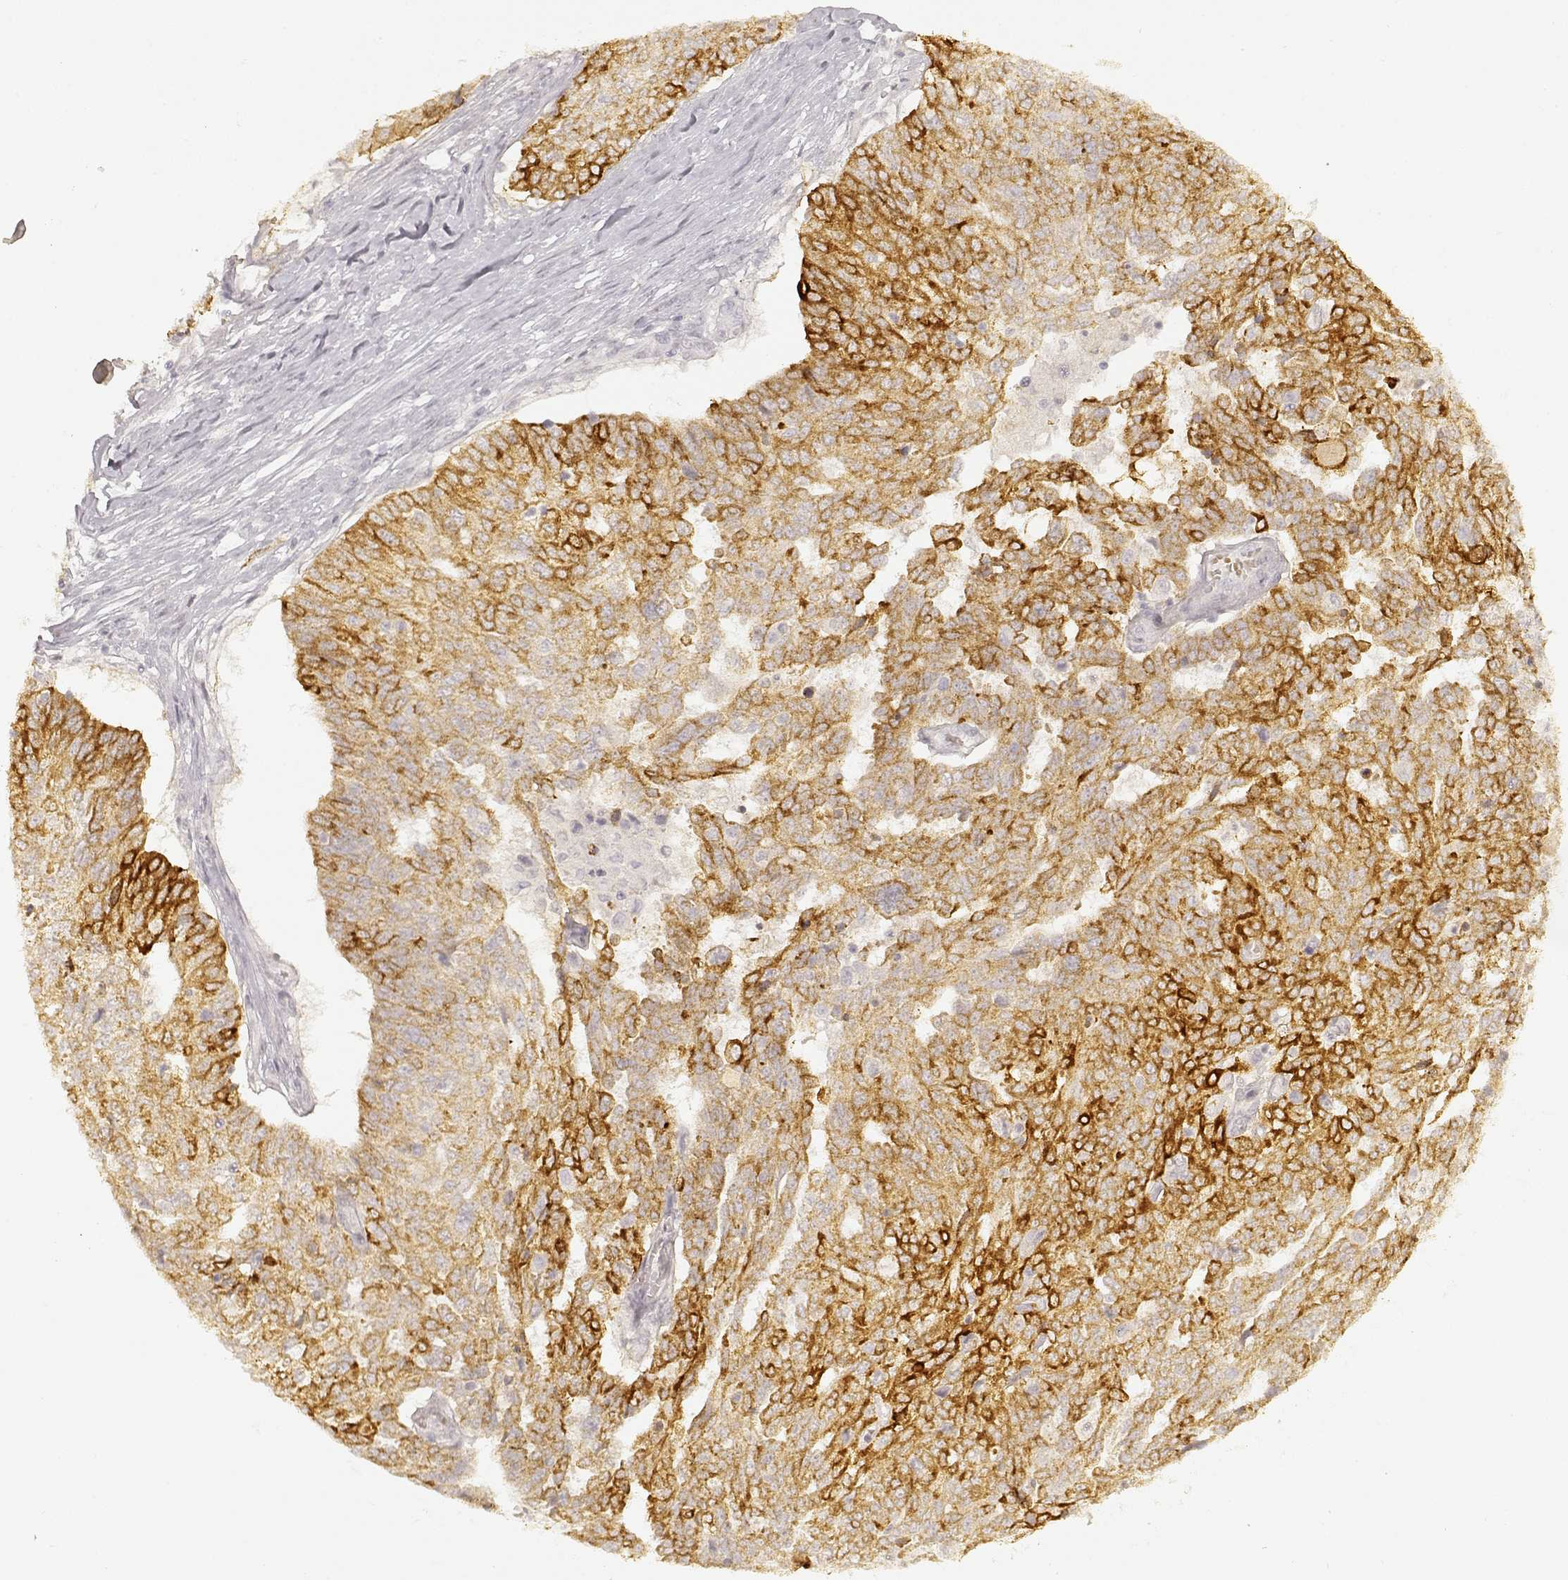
{"staining": {"intensity": "strong", "quantity": ">75%", "location": "cytoplasmic/membranous"}, "tissue": "ovarian cancer", "cell_type": "Tumor cells", "image_type": "cancer", "snomed": [{"axis": "morphology", "description": "Cystadenocarcinoma, serous, NOS"}, {"axis": "topography", "description": "Ovary"}], "caption": "Ovarian cancer stained with a protein marker exhibits strong staining in tumor cells.", "gene": "LAMC2", "patient": {"sex": "female", "age": 67}}